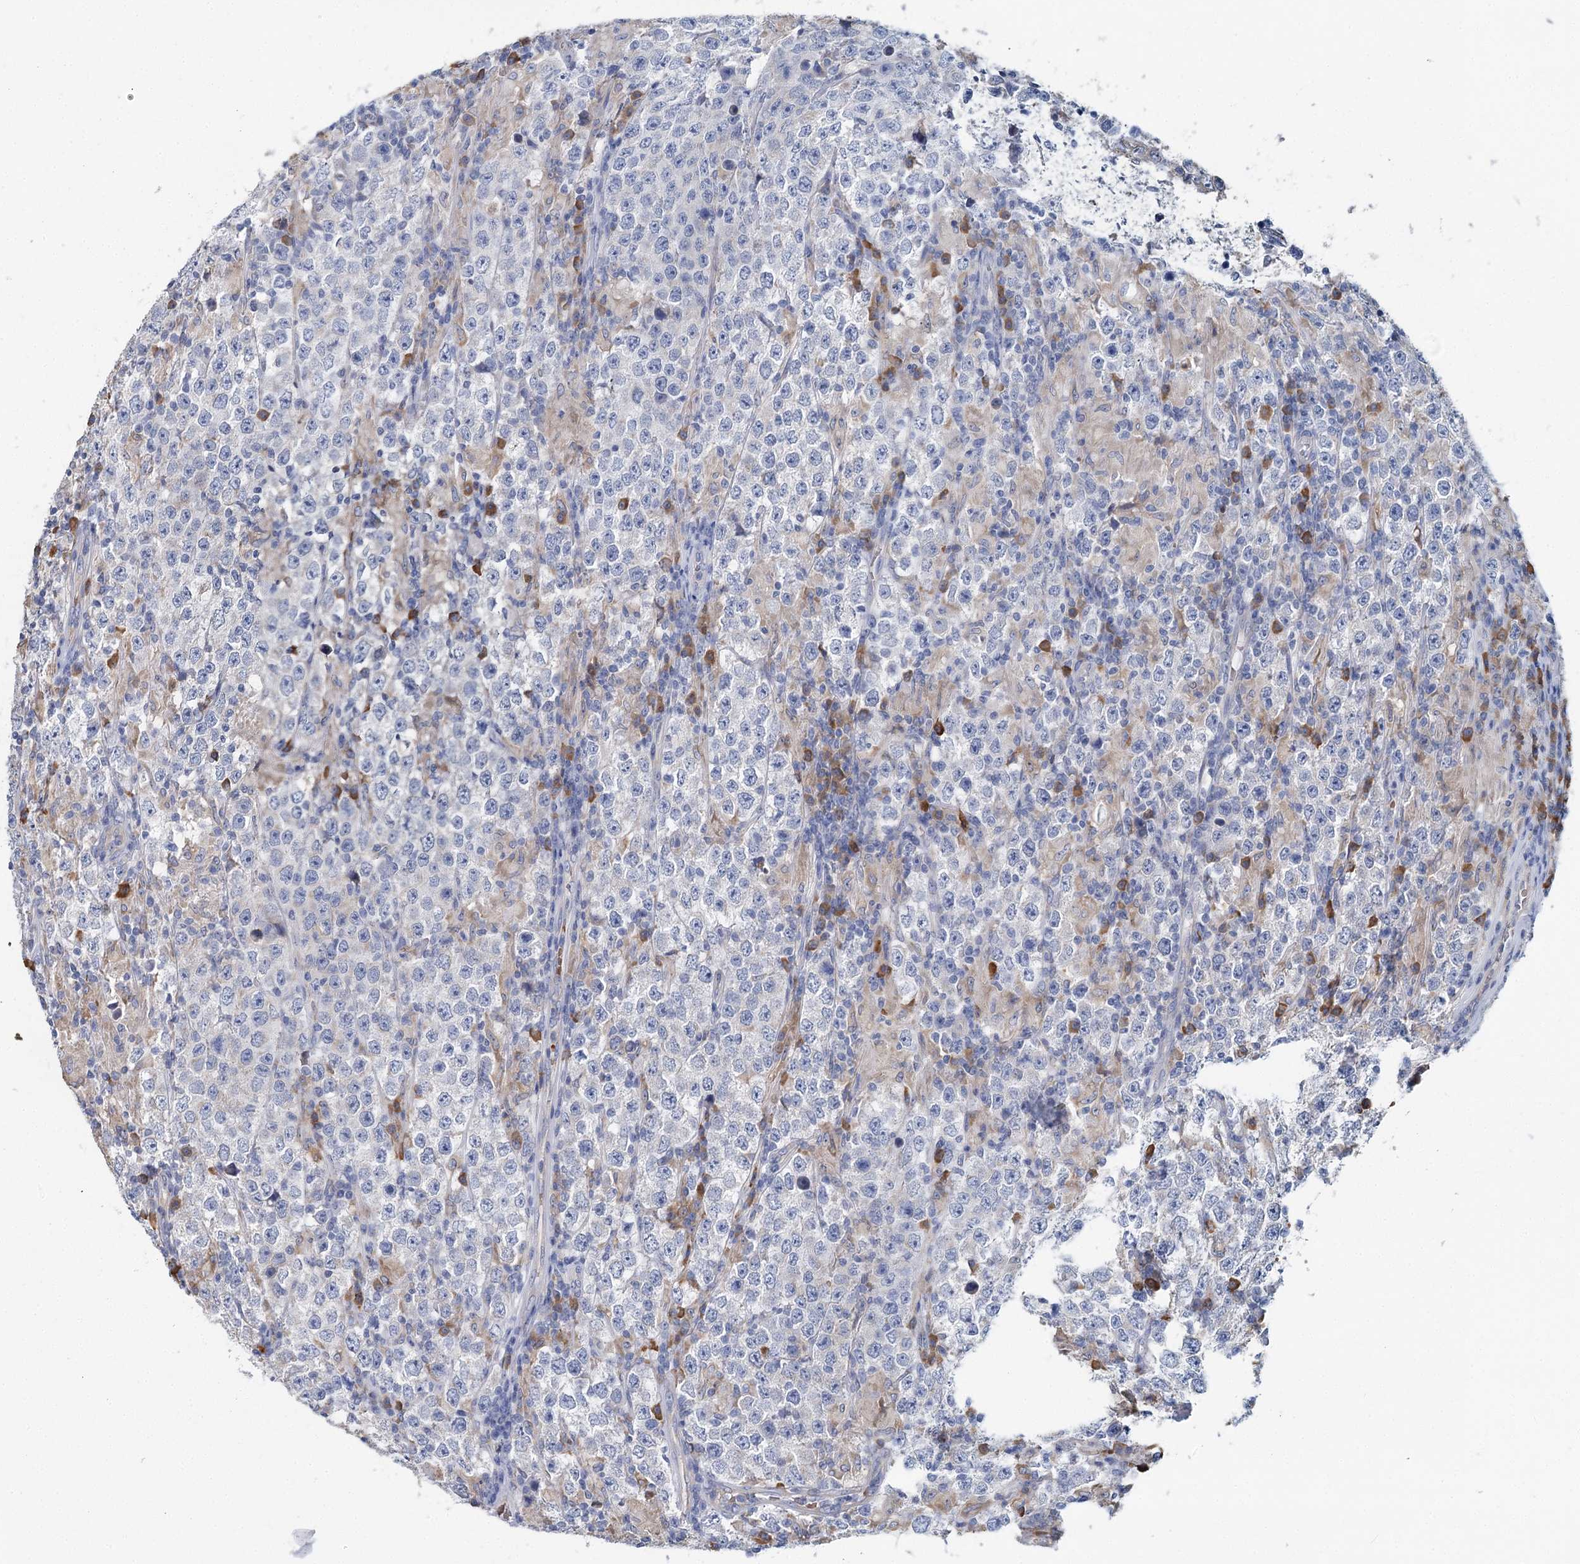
{"staining": {"intensity": "negative", "quantity": "none", "location": "none"}, "tissue": "testis cancer", "cell_type": "Tumor cells", "image_type": "cancer", "snomed": [{"axis": "morphology", "description": "Normal tissue, NOS"}, {"axis": "morphology", "description": "Urothelial carcinoma, High grade"}, {"axis": "morphology", "description": "Seminoma, NOS"}, {"axis": "morphology", "description": "Carcinoma, Embryonal, NOS"}, {"axis": "topography", "description": "Urinary bladder"}, {"axis": "topography", "description": "Testis"}], "caption": "Immunohistochemical staining of testis cancer (high-grade urothelial carcinoma) displays no significant staining in tumor cells.", "gene": "ANKRD16", "patient": {"sex": "male", "age": 41}}